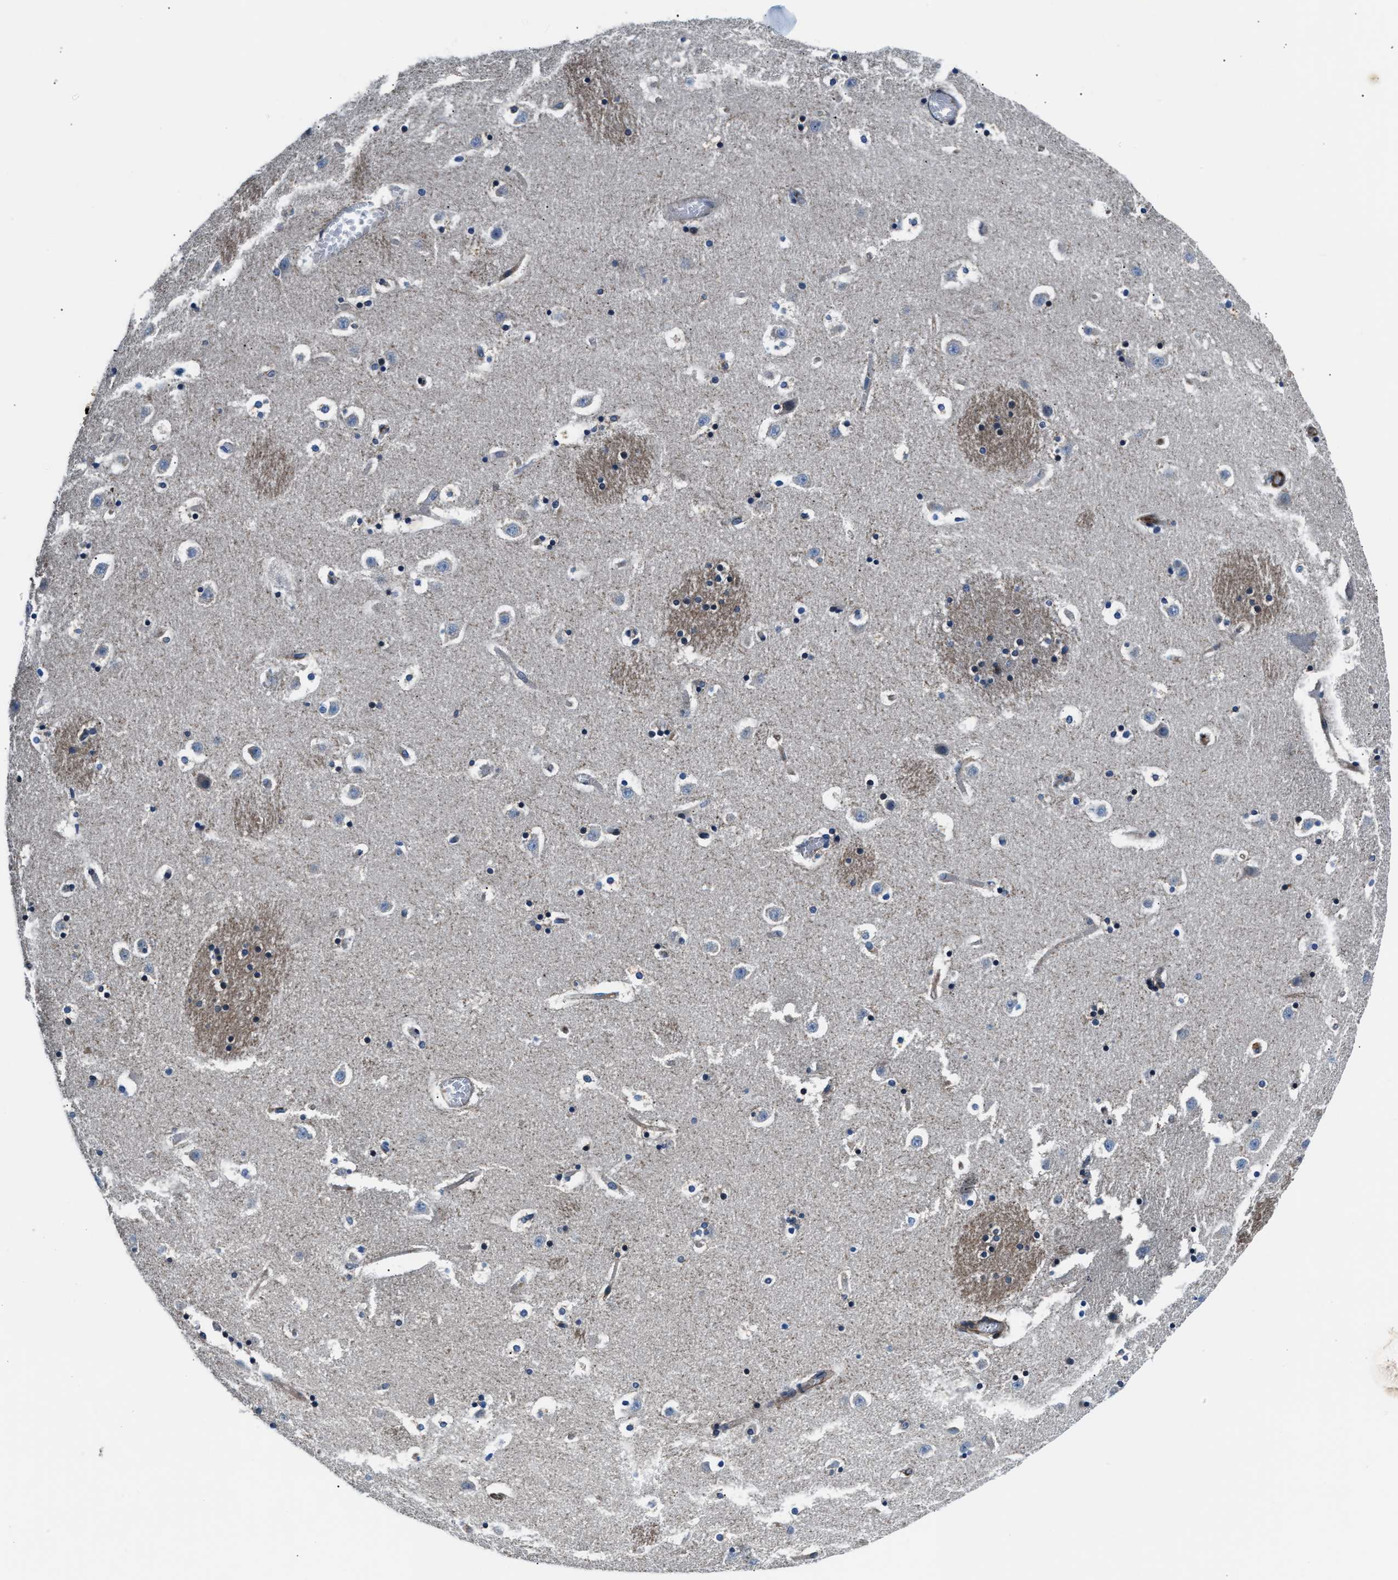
{"staining": {"intensity": "weak", "quantity": "<25%", "location": "cytoplasmic/membranous"}, "tissue": "caudate", "cell_type": "Glial cells", "image_type": "normal", "snomed": [{"axis": "morphology", "description": "Normal tissue, NOS"}, {"axis": "topography", "description": "Lateral ventricle wall"}], "caption": "This is an immunohistochemistry (IHC) histopathology image of benign human caudate. There is no staining in glial cells.", "gene": "MPDZ", "patient": {"sex": "male", "age": 45}}